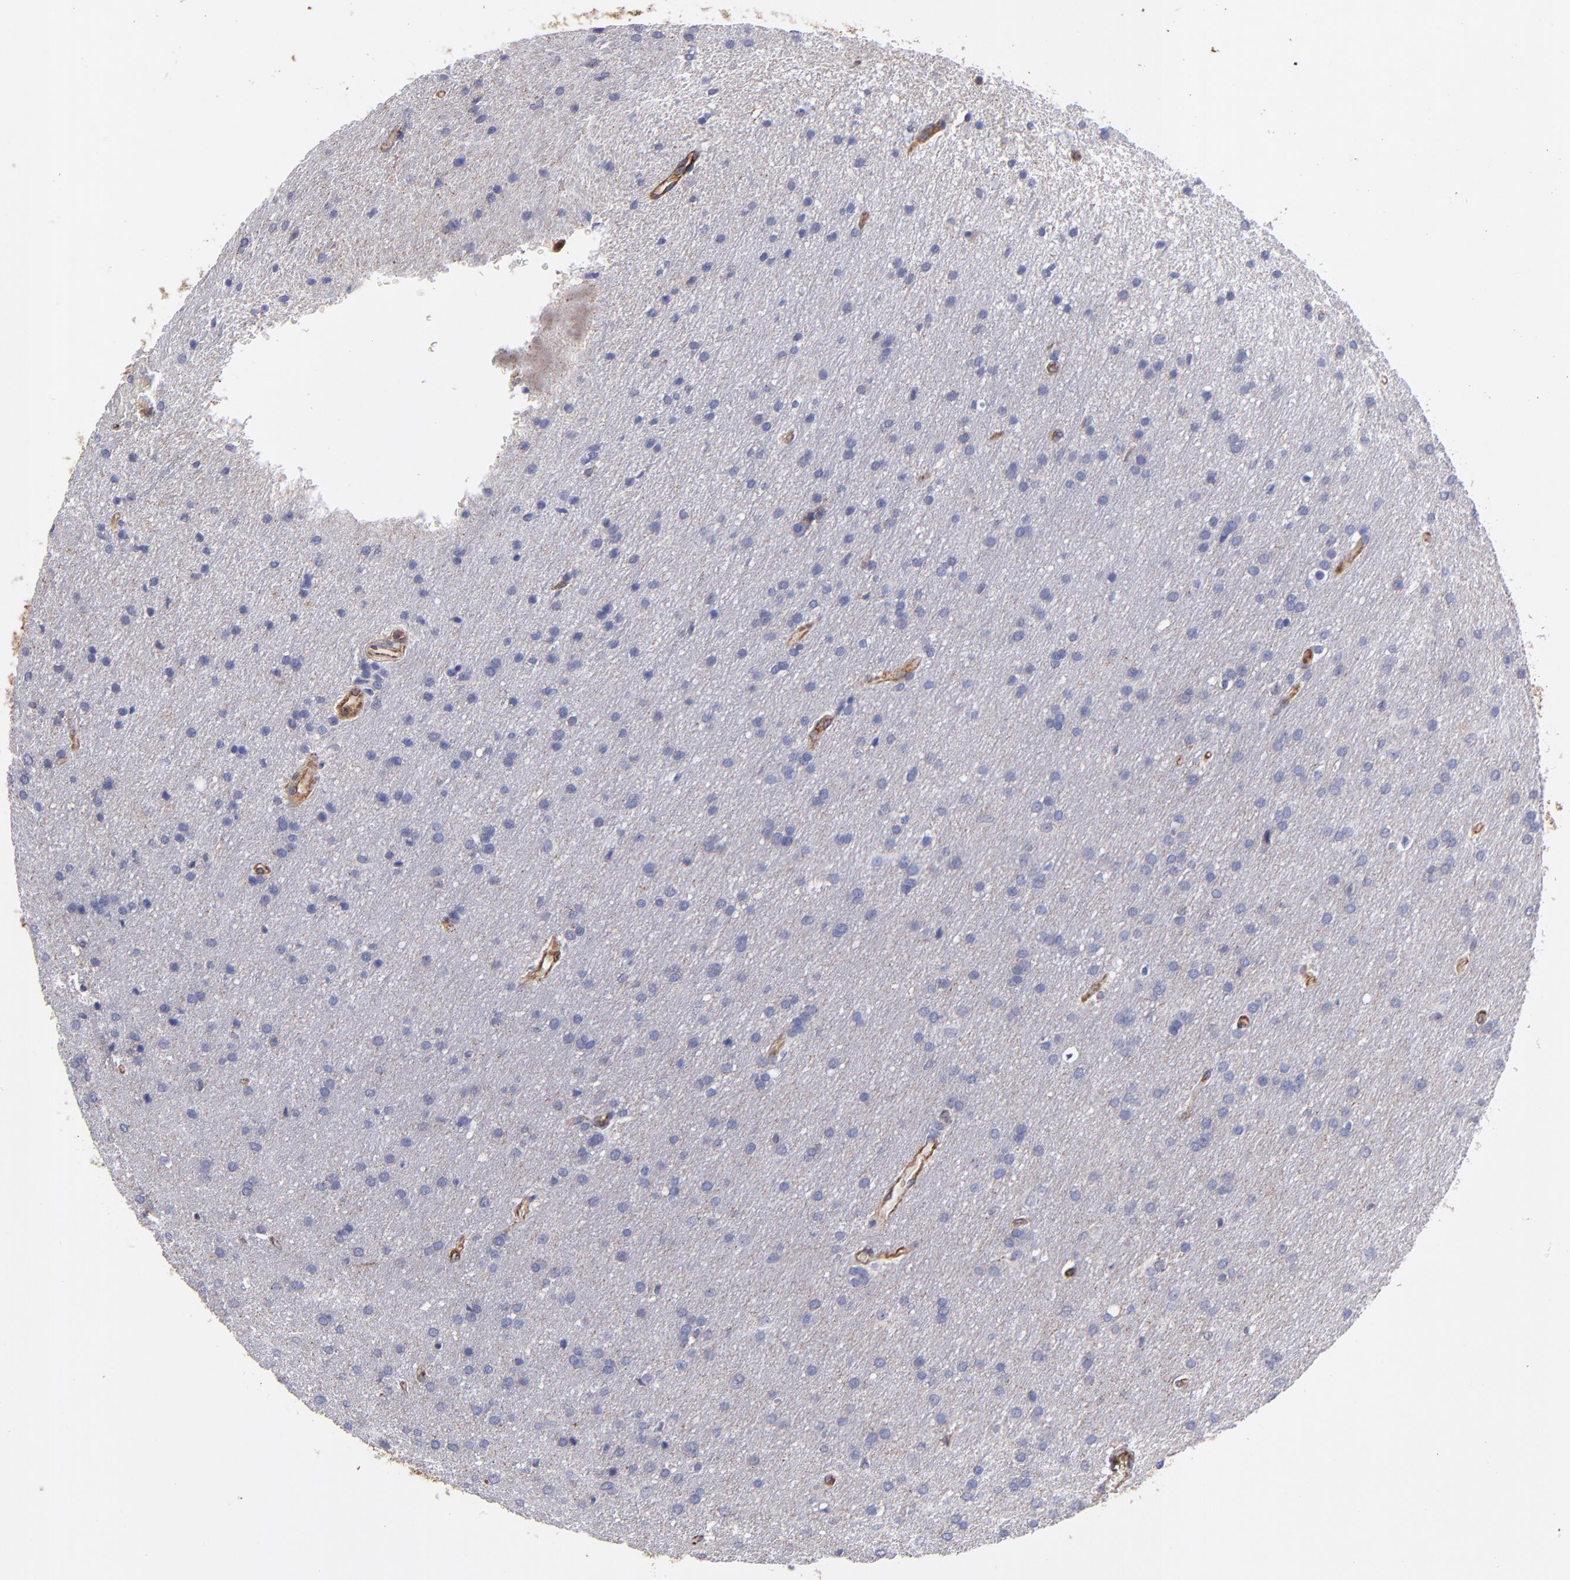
{"staining": {"intensity": "negative", "quantity": "none", "location": "none"}, "tissue": "glioma", "cell_type": "Tumor cells", "image_type": "cancer", "snomed": [{"axis": "morphology", "description": "Glioma, malignant, Low grade"}, {"axis": "topography", "description": "Brain"}], "caption": "Image shows no significant protein staining in tumor cells of malignant glioma (low-grade).", "gene": "MVP", "patient": {"sex": "female", "age": 32}}